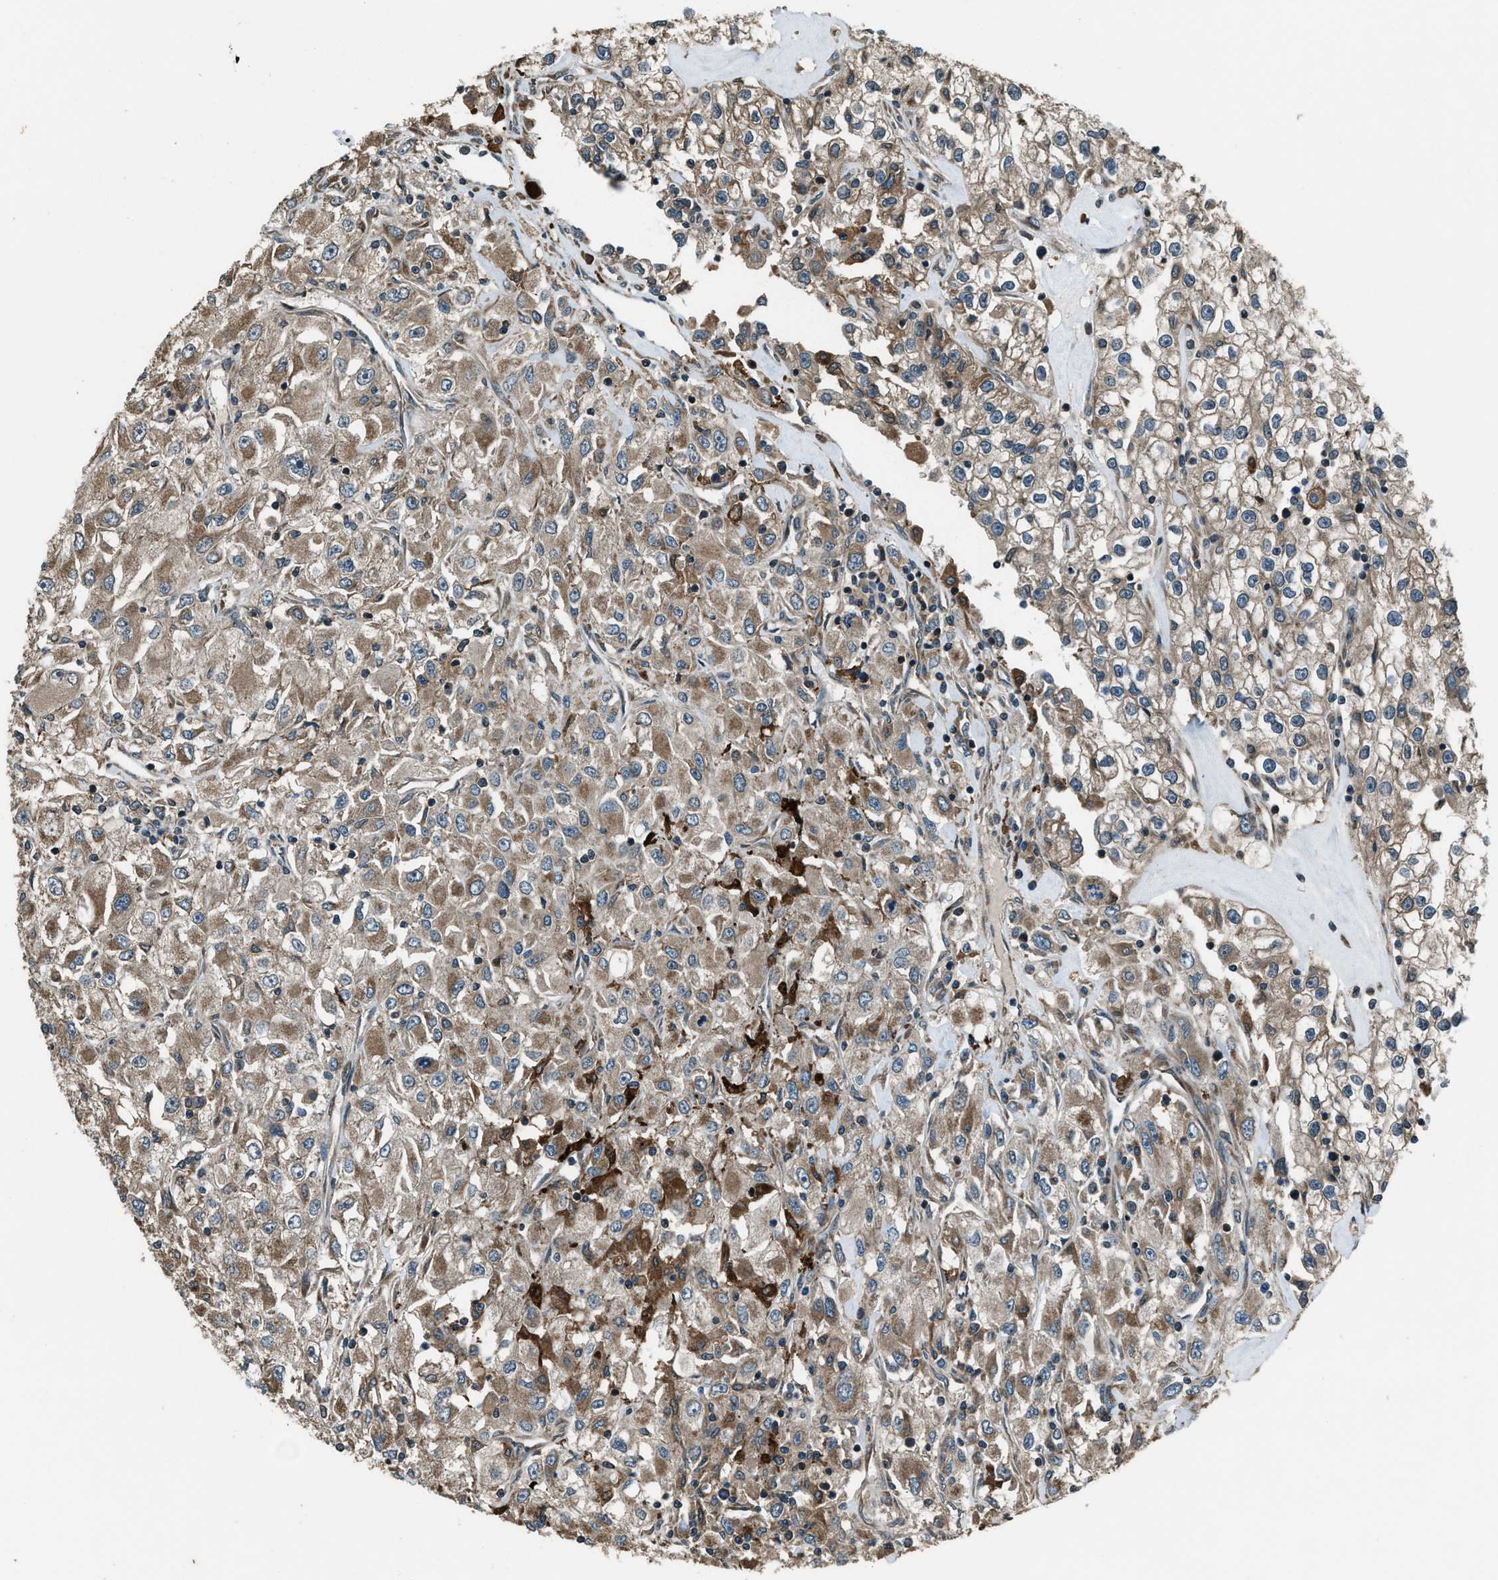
{"staining": {"intensity": "moderate", "quantity": ">75%", "location": "cytoplasmic/membranous"}, "tissue": "renal cancer", "cell_type": "Tumor cells", "image_type": "cancer", "snomed": [{"axis": "morphology", "description": "Adenocarcinoma, NOS"}, {"axis": "topography", "description": "Kidney"}], "caption": "A histopathology image of human renal adenocarcinoma stained for a protein displays moderate cytoplasmic/membranous brown staining in tumor cells.", "gene": "TRIM4", "patient": {"sex": "female", "age": 52}}